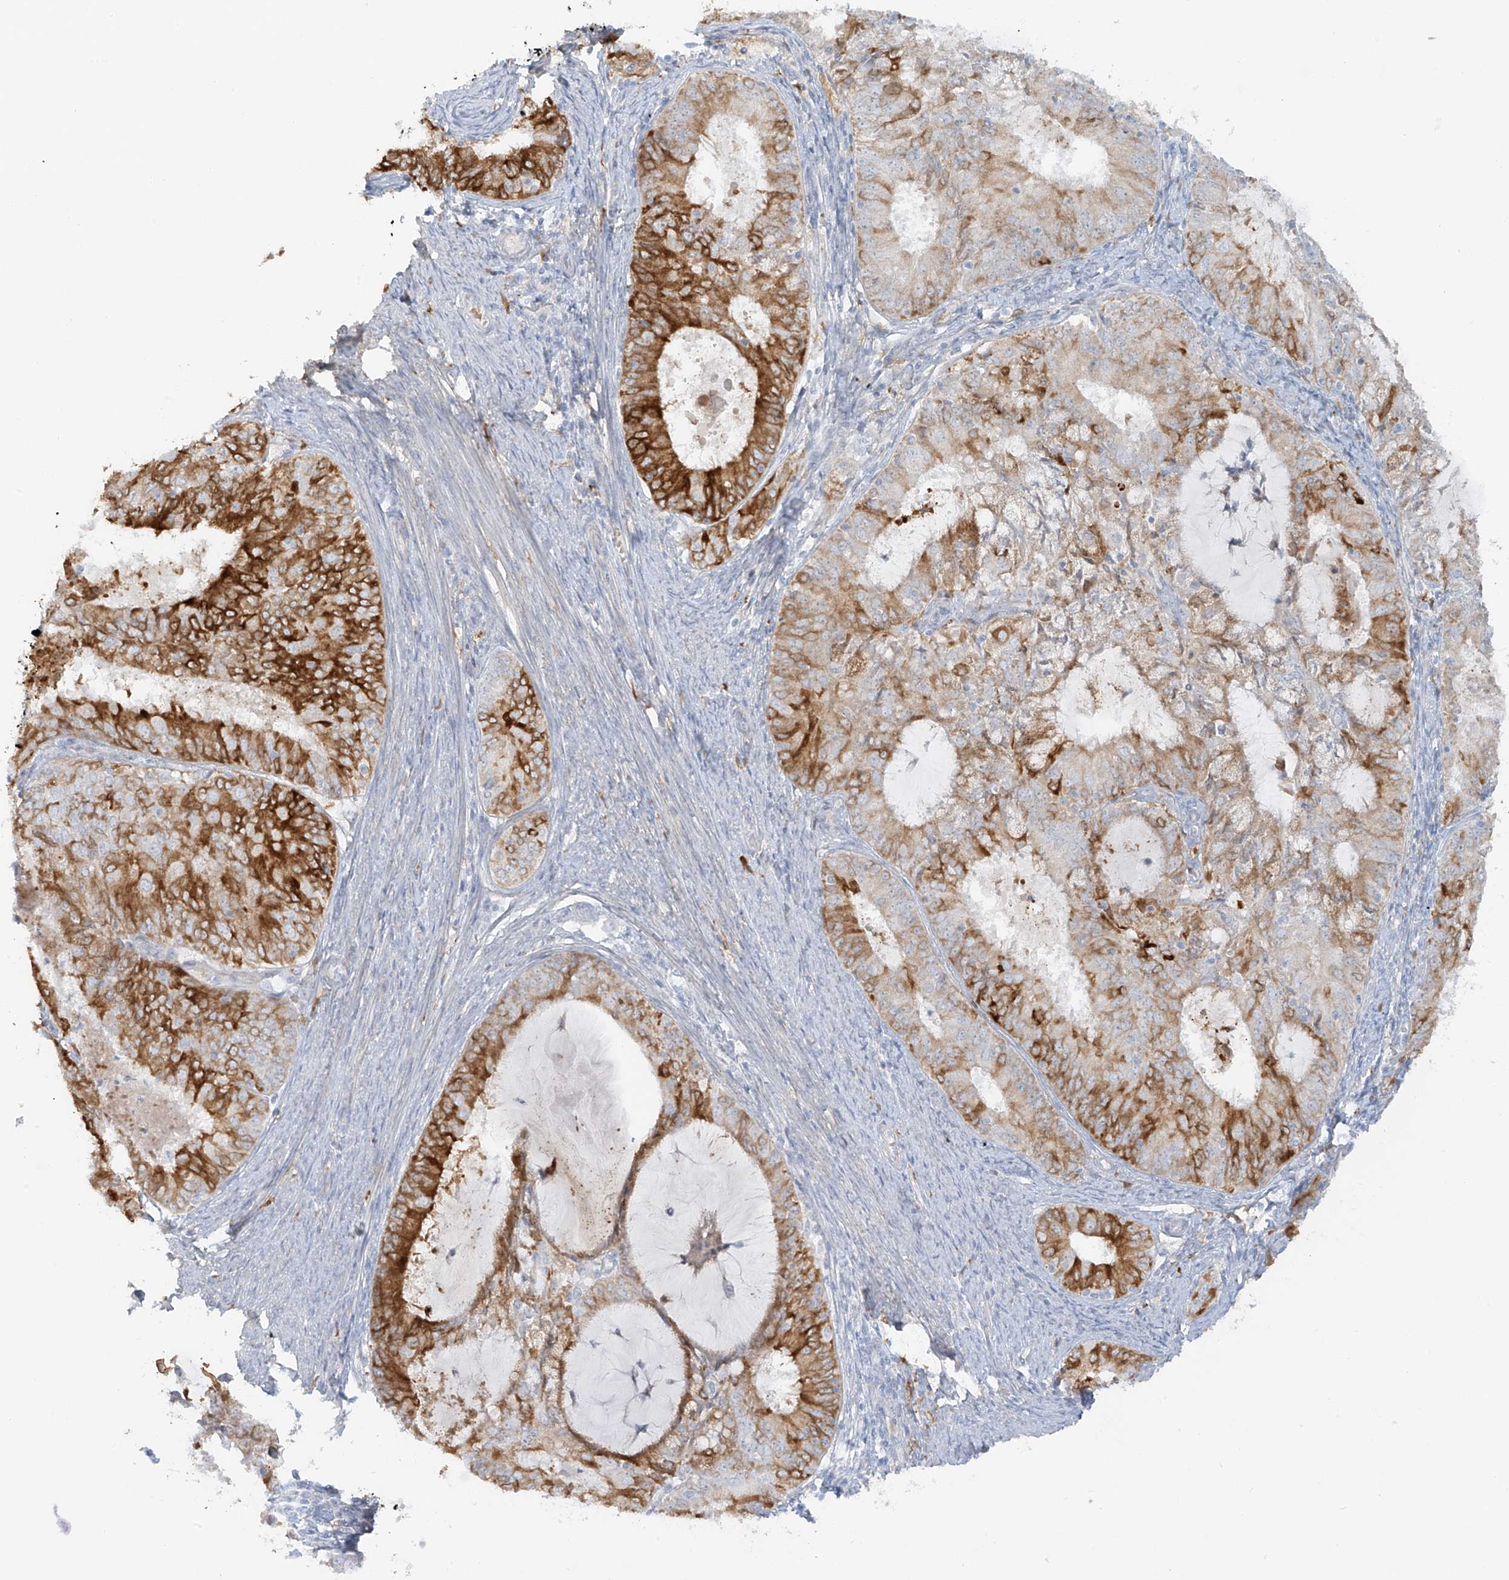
{"staining": {"intensity": "strong", "quantity": "25%-75%", "location": "cytoplasmic/membranous"}, "tissue": "endometrial cancer", "cell_type": "Tumor cells", "image_type": "cancer", "snomed": [{"axis": "morphology", "description": "Adenocarcinoma, NOS"}, {"axis": "topography", "description": "Endometrium"}], "caption": "Protein staining of endometrial adenocarcinoma tissue displays strong cytoplasmic/membranous expression in about 25%-75% of tumor cells. Using DAB (3,3'-diaminobenzidine) (brown) and hematoxylin (blue) stains, captured at high magnification using brightfield microscopy.", "gene": "UPK1B", "patient": {"sex": "female", "age": 57}}